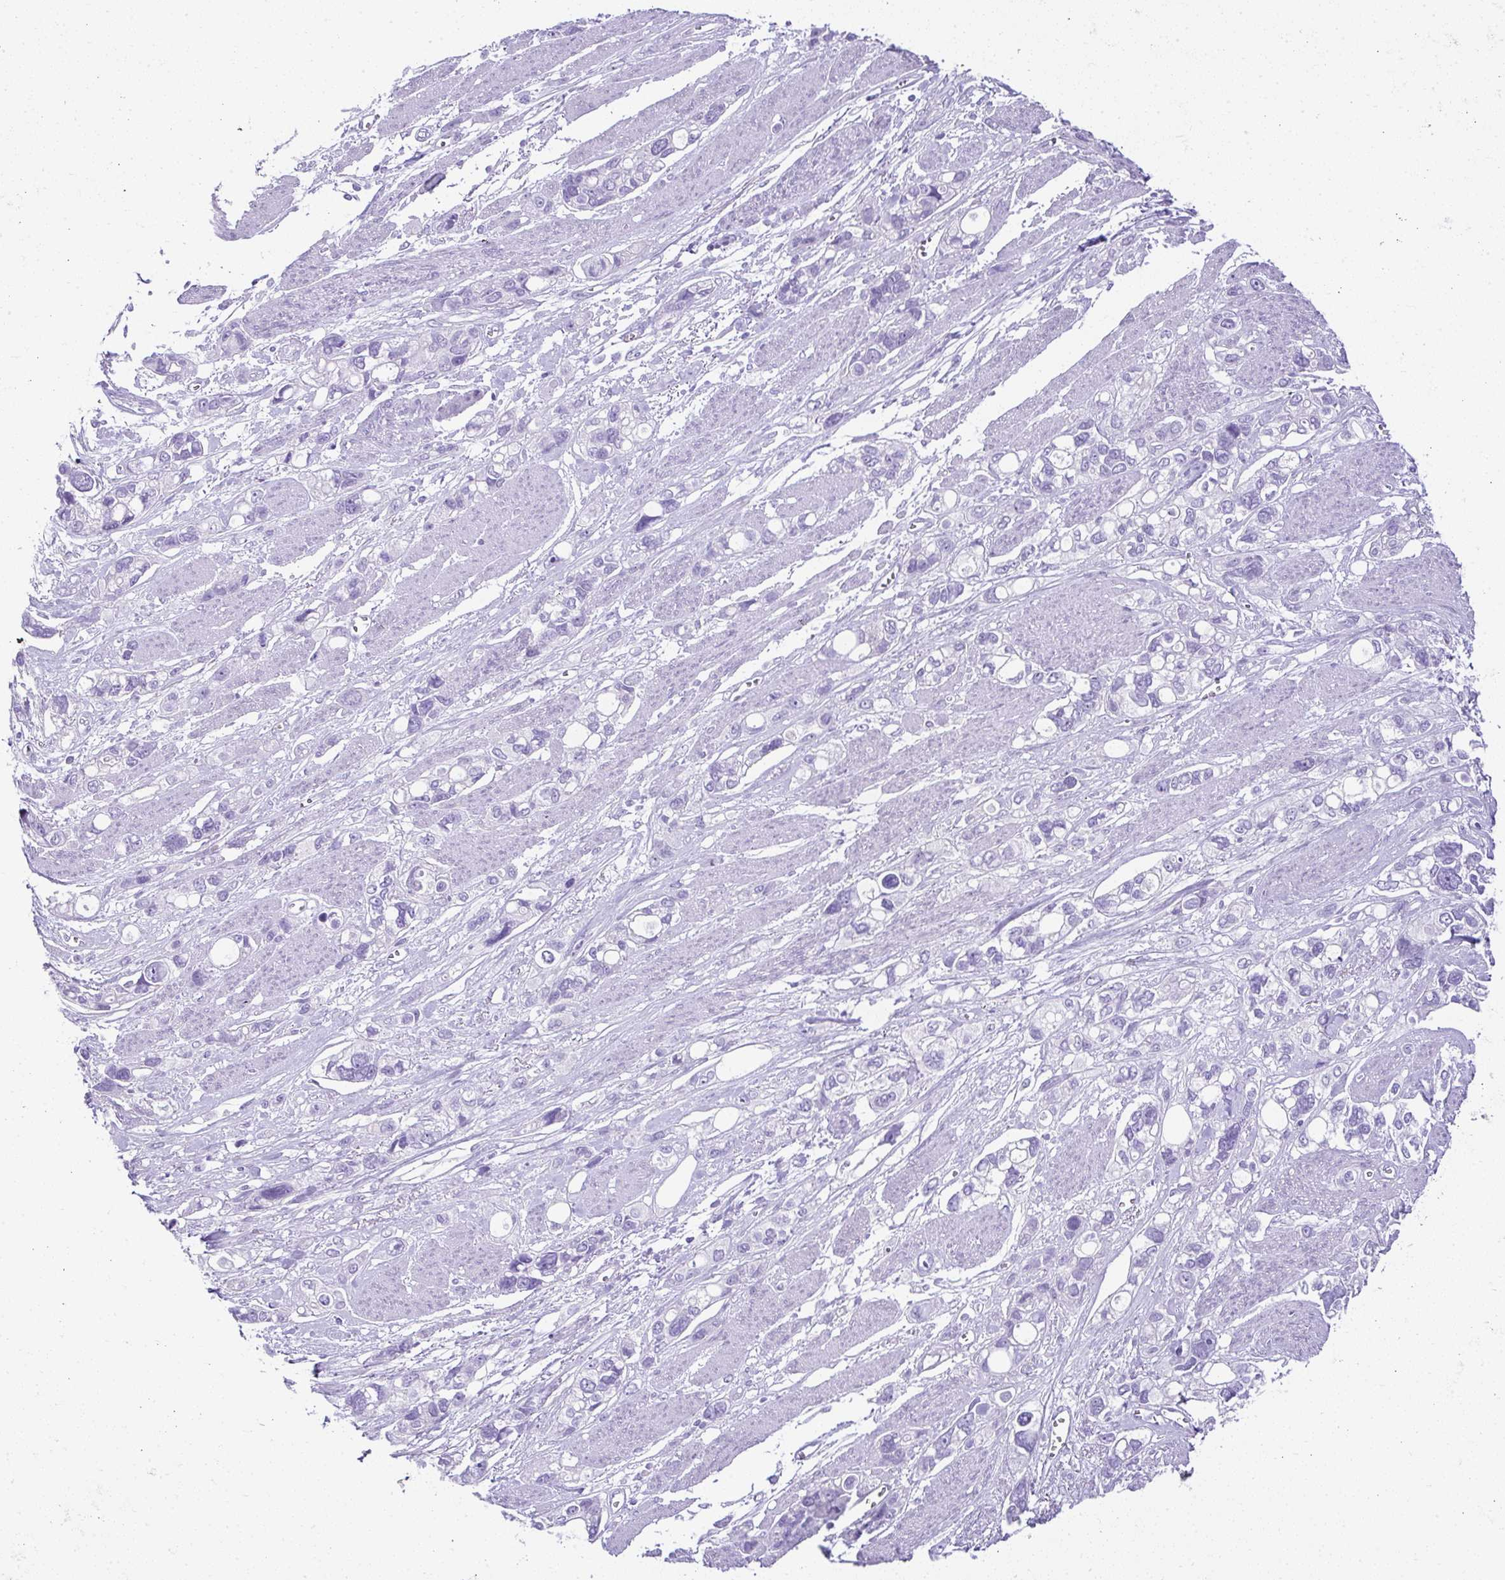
{"staining": {"intensity": "negative", "quantity": "none", "location": "none"}, "tissue": "stomach cancer", "cell_type": "Tumor cells", "image_type": "cancer", "snomed": [{"axis": "morphology", "description": "Adenocarcinoma, NOS"}, {"axis": "topography", "description": "Stomach, upper"}], "caption": "Image shows no protein positivity in tumor cells of stomach cancer tissue.", "gene": "RNF183", "patient": {"sex": "female", "age": 81}}